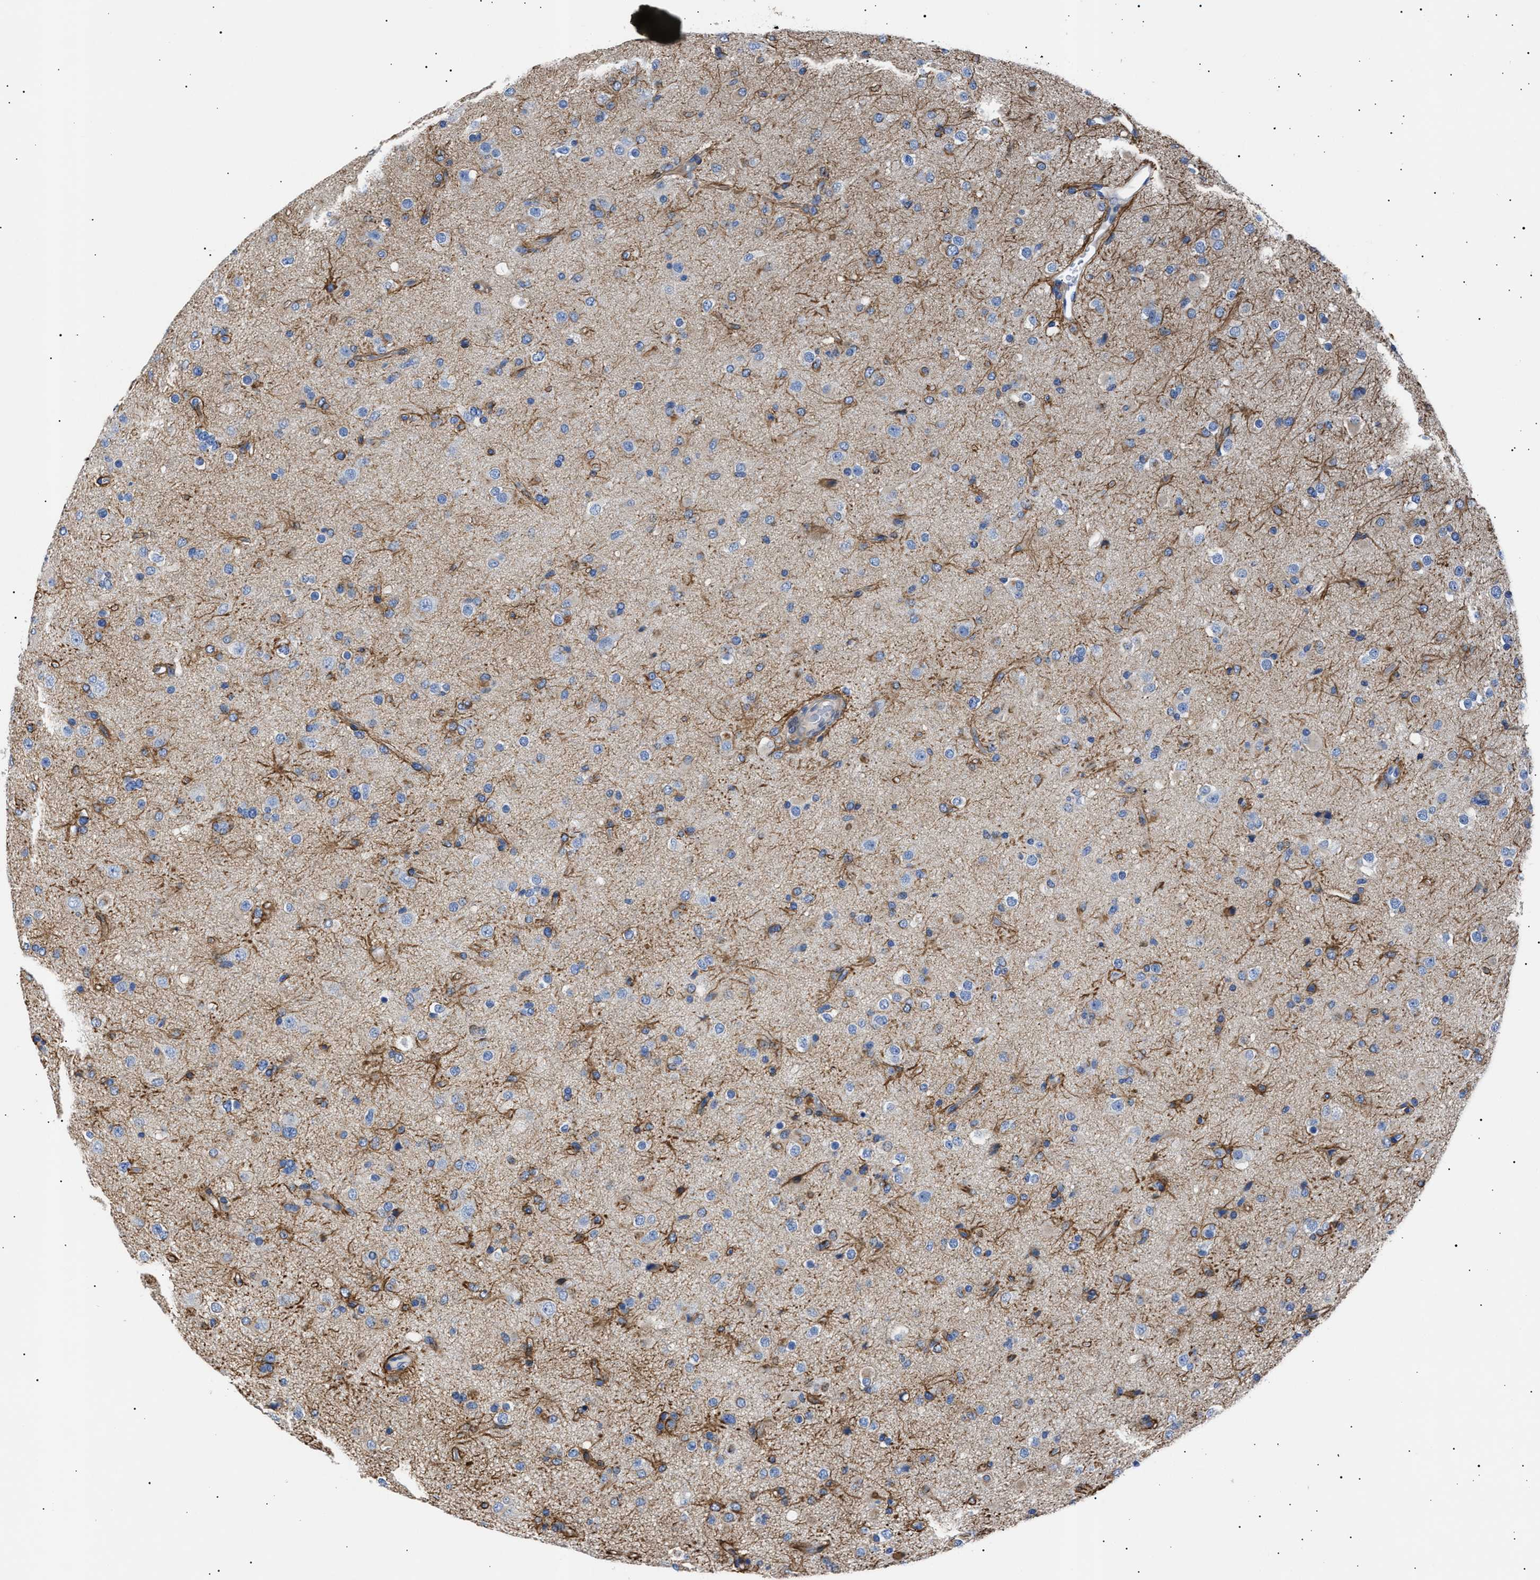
{"staining": {"intensity": "negative", "quantity": "none", "location": "none"}, "tissue": "glioma", "cell_type": "Tumor cells", "image_type": "cancer", "snomed": [{"axis": "morphology", "description": "Glioma, malignant, Low grade"}, {"axis": "topography", "description": "Brain"}], "caption": "An IHC micrograph of low-grade glioma (malignant) is shown. There is no staining in tumor cells of low-grade glioma (malignant).", "gene": "HEMGN", "patient": {"sex": "male", "age": 65}}